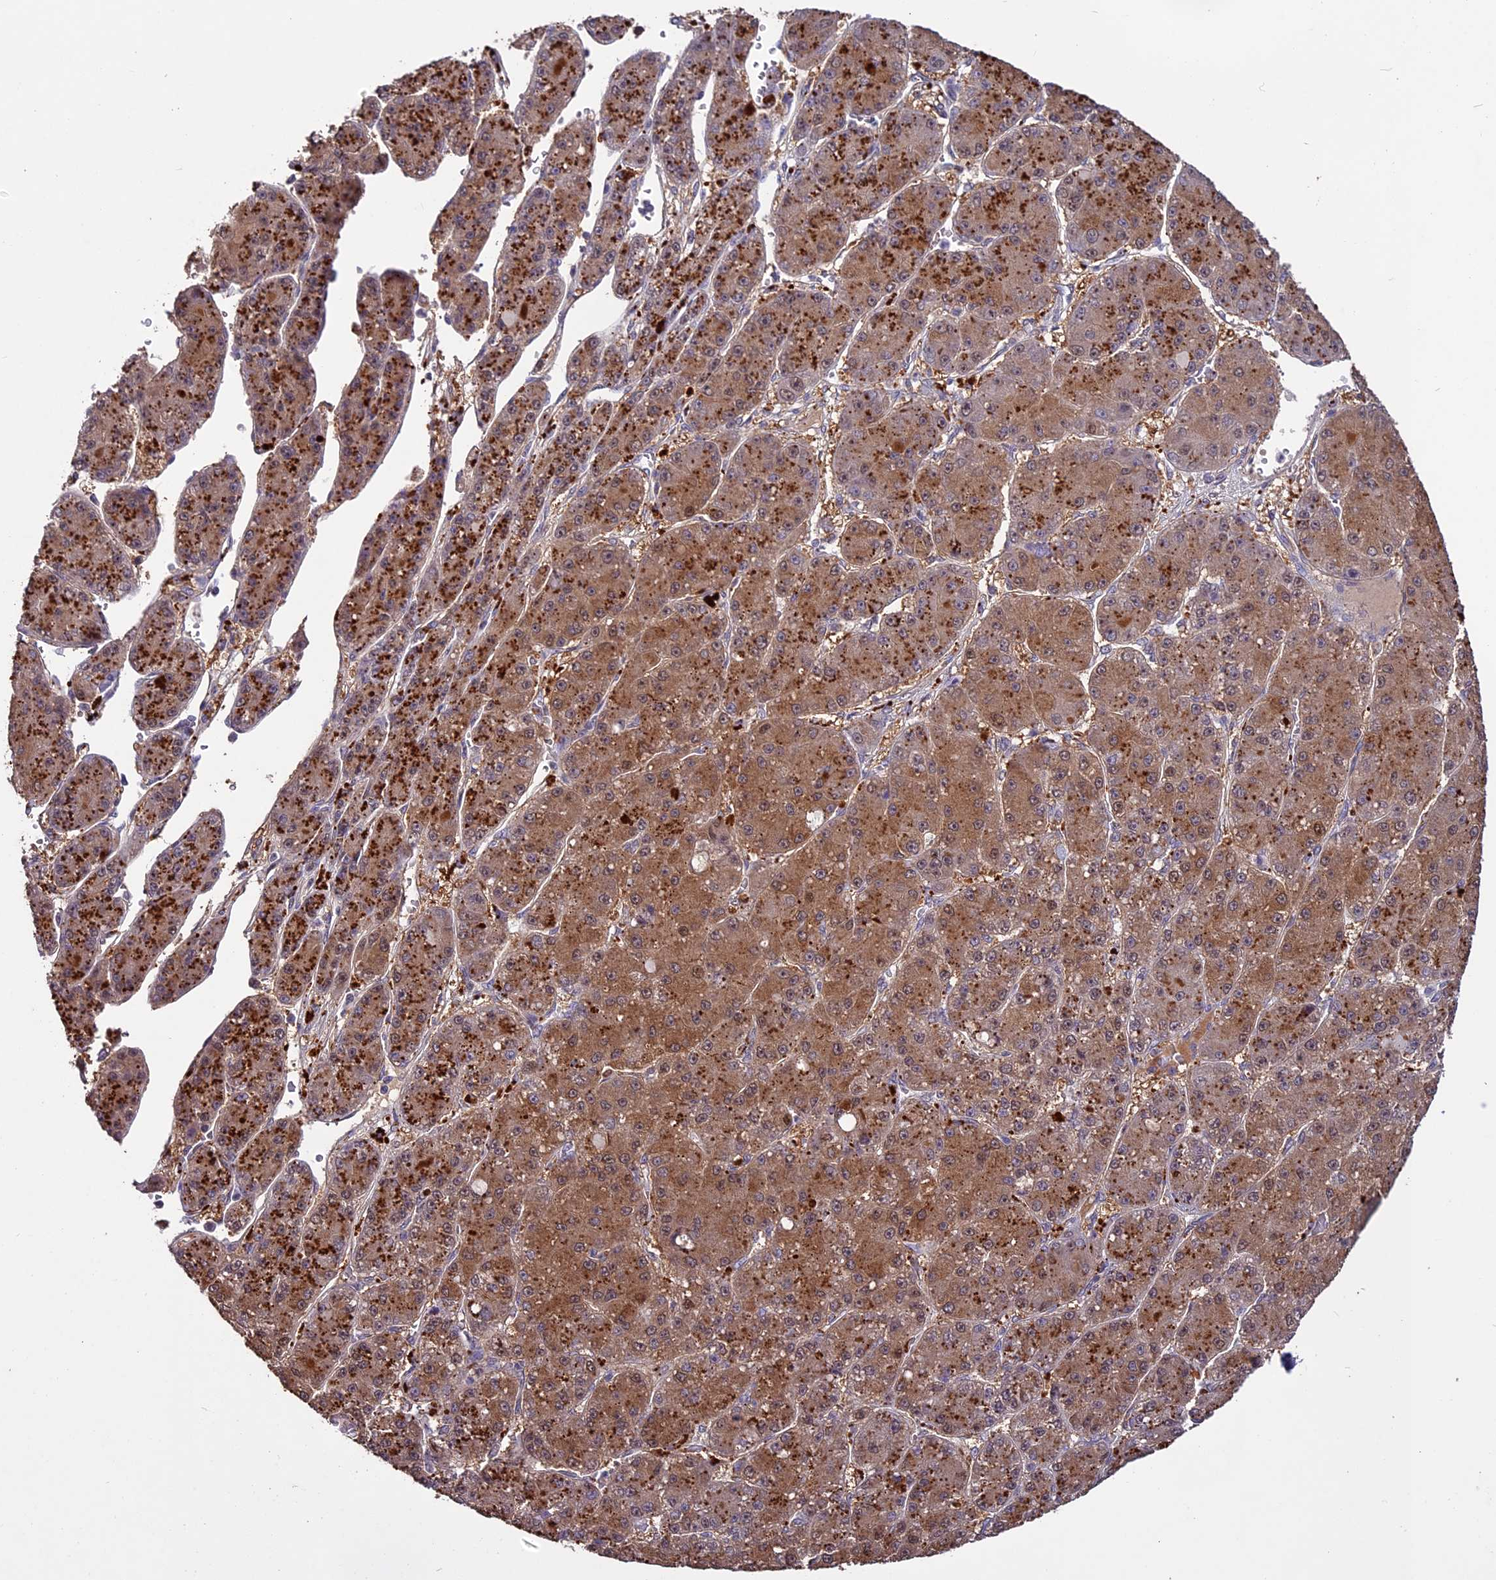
{"staining": {"intensity": "strong", "quantity": ">75%", "location": "cytoplasmic/membranous"}, "tissue": "liver cancer", "cell_type": "Tumor cells", "image_type": "cancer", "snomed": [{"axis": "morphology", "description": "Carcinoma, Hepatocellular, NOS"}, {"axis": "topography", "description": "Liver"}], "caption": "Liver cancer stained with immunohistochemistry (IHC) exhibits strong cytoplasmic/membranous staining in about >75% of tumor cells.", "gene": "C3orf70", "patient": {"sex": "male", "age": 67}}